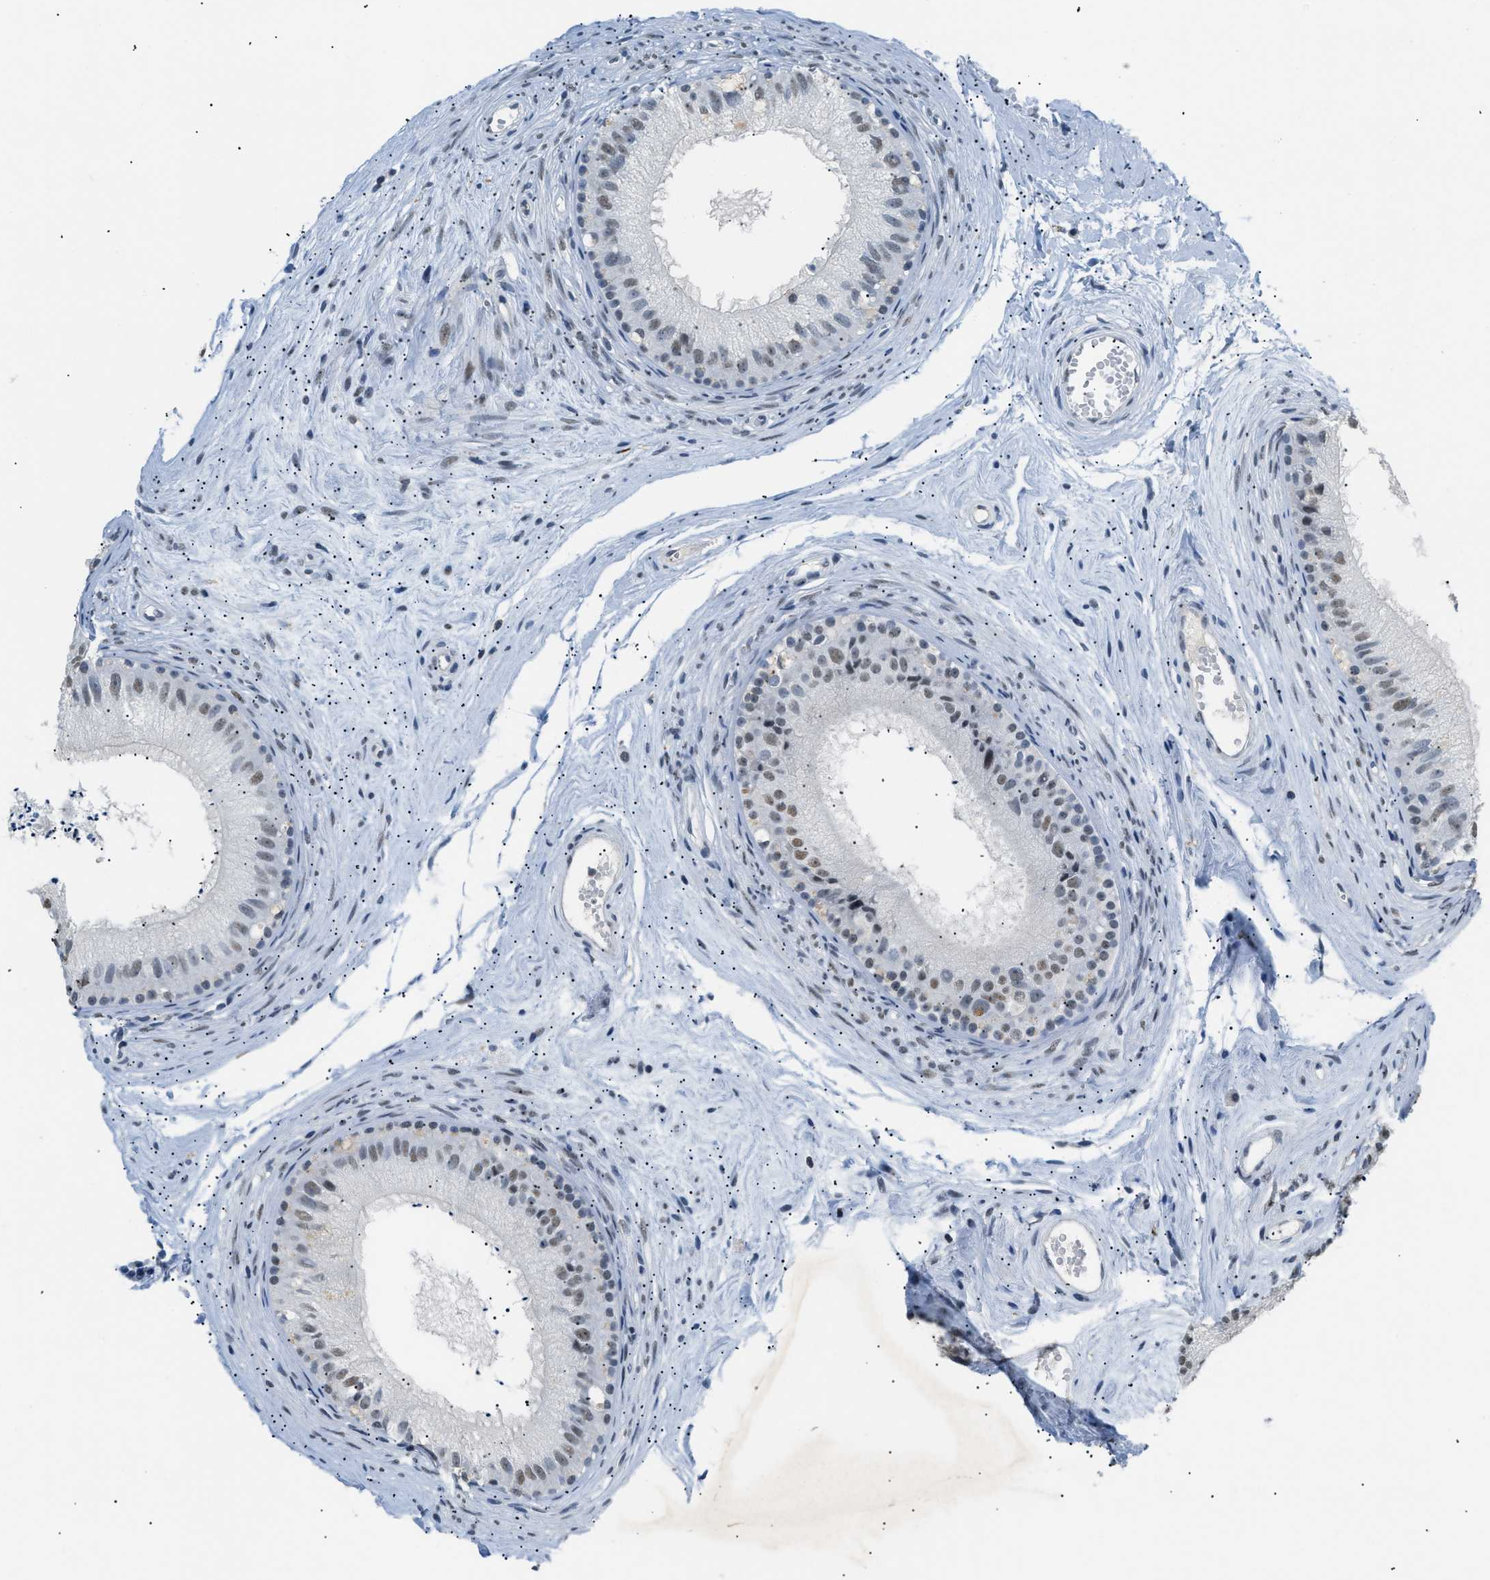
{"staining": {"intensity": "weak", "quantity": "25%-75%", "location": "nuclear"}, "tissue": "epididymis", "cell_type": "Glandular cells", "image_type": "normal", "snomed": [{"axis": "morphology", "description": "Normal tissue, NOS"}, {"axis": "topography", "description": "Epididymis"}], "caption": "This is a histology image of immunohistochemistry (IHC) staining of normal epididymis, which shows weak expression in the nuclear of glandular cells.", "gene": "KCNC3", "patient": {"sex": "male", "age": 56}}